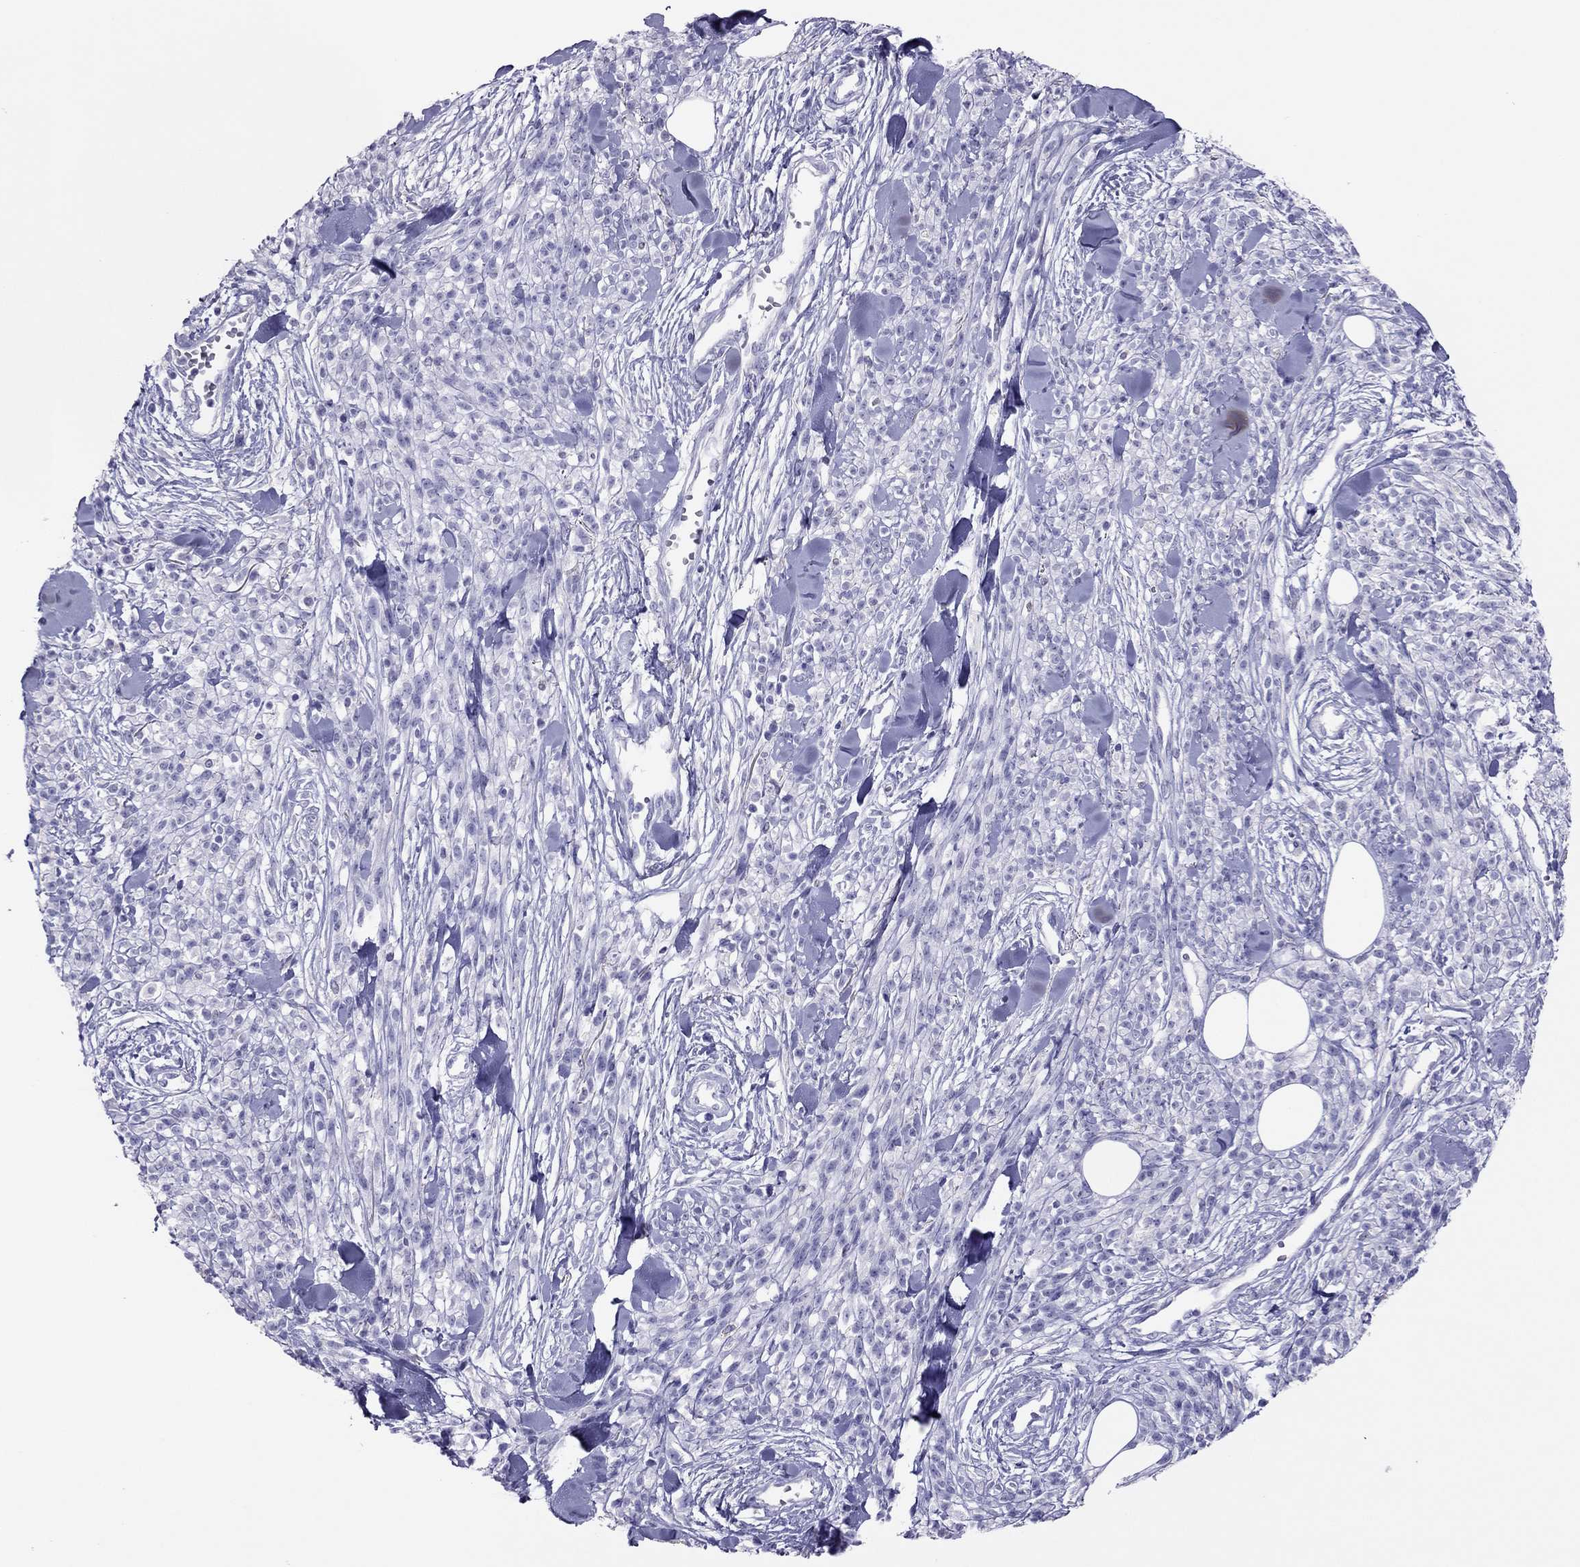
{"staining": {"intensity": "negative", "quantity": "none", "location": "none"}, "tissue": "melanoma", "cell_type": "Tumor cells", "image_type": "cancer", "snomed": [{"axis": "morphology", "description": "Malignant melanoma, NOS"}, {"axis": "topography", "description": "Skin"}, {"axis": "topography", "description": "Skin of trunk"}], "caption": "Malignant melanoma stained for a protein using IHC exhibits no staining tumor cells.", "gene": "MAEL", "patient": {"sex": "male", "age": 74}}